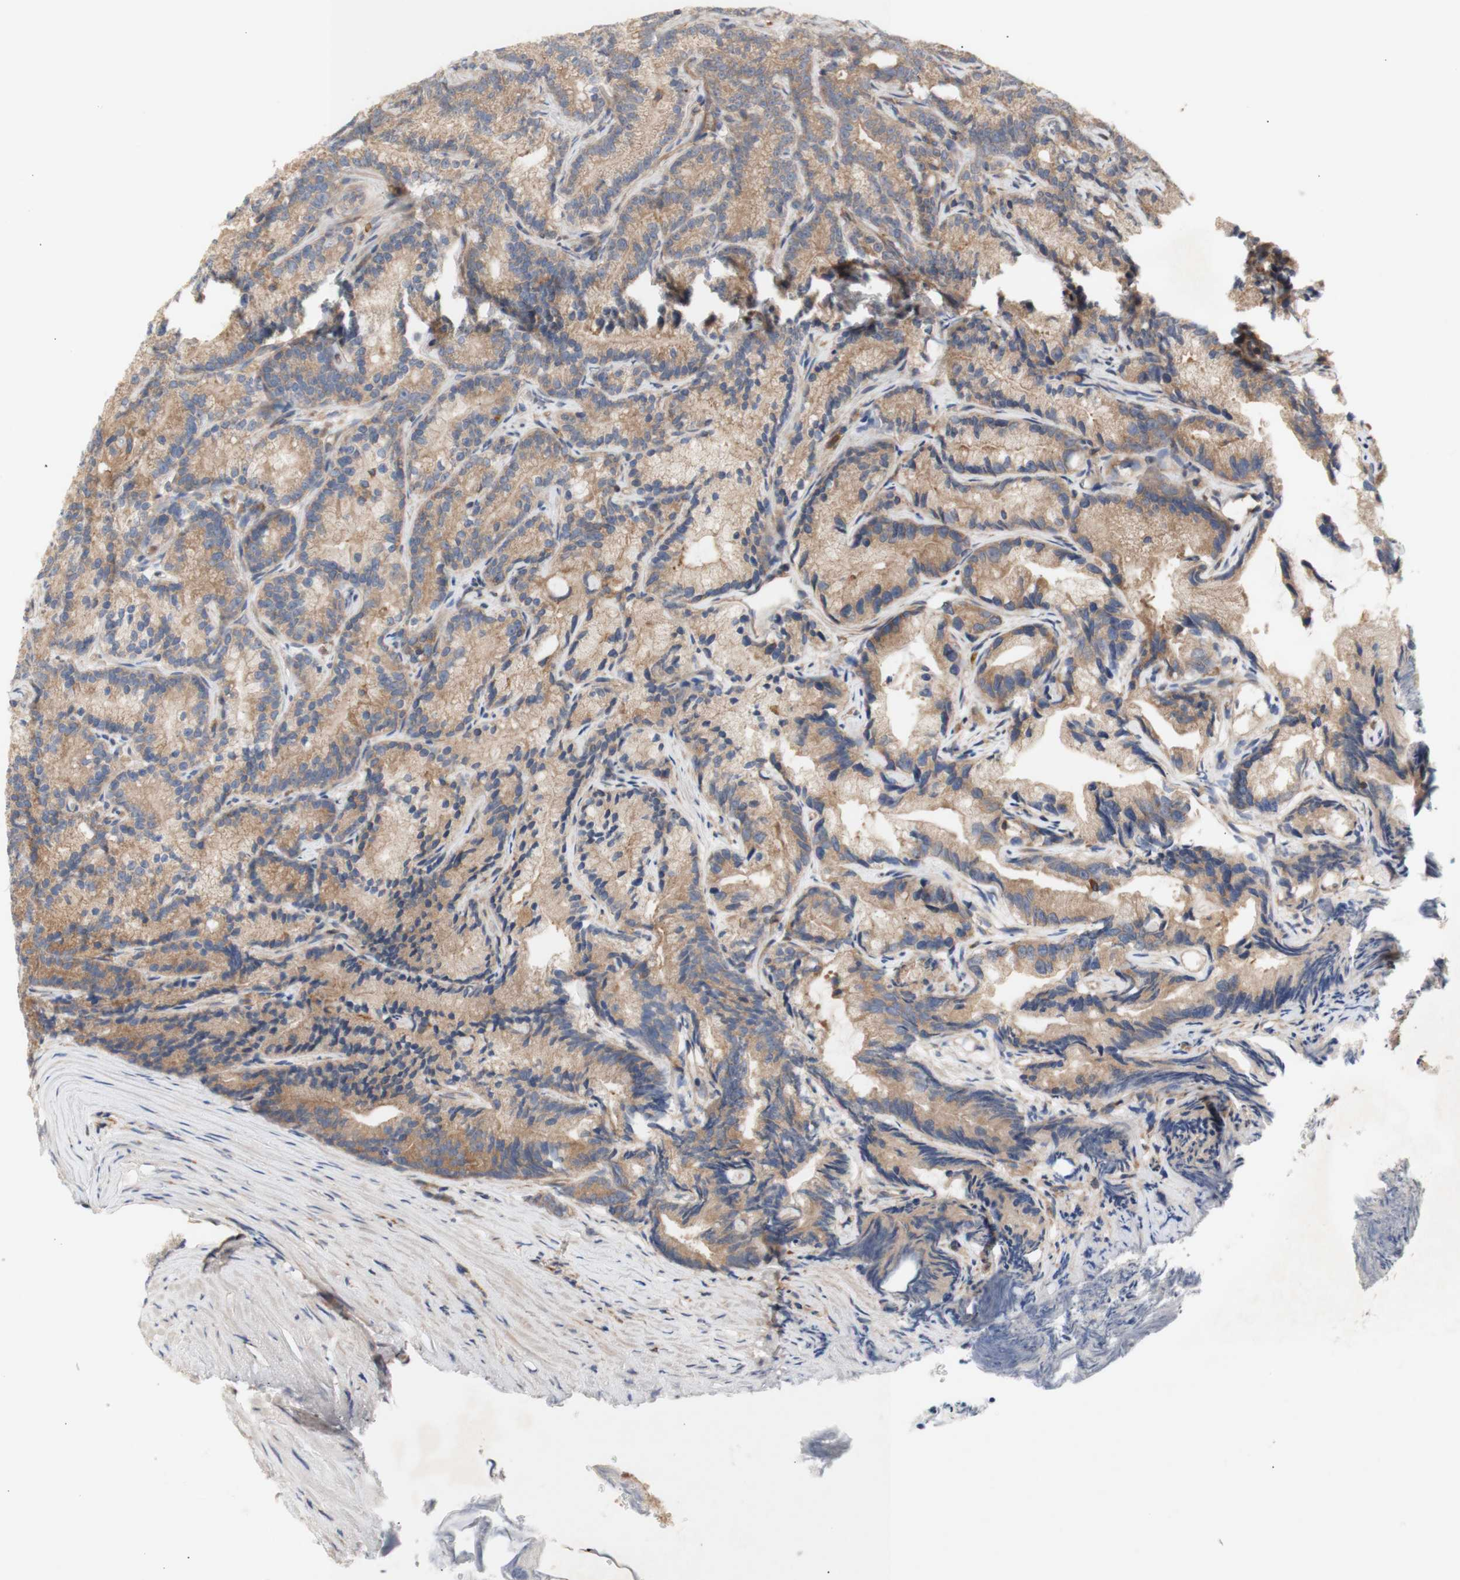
{"staining": {"intensity": "moderate", "quantity": ">75%", "location": "cytoplasmic/membranous"}, "tissue": "prostate cancer", "cell_type": "Tumor cells", "image_type": "cancer", "snomed": [{"axis": "morphology", "description": "Adenocarcinoma, Low grade"}, {"axis": "topography", "description": "Prostate"}], "caption": "Human prostate adenocarcinoma (low-grade) stained for a protein (brown) reveals moderate cytoplasmic/membranous positive expression in approximately >75% of tumor cells.", "gene": "IKBKG", "patient": {"sex": "male", "age": 89}}